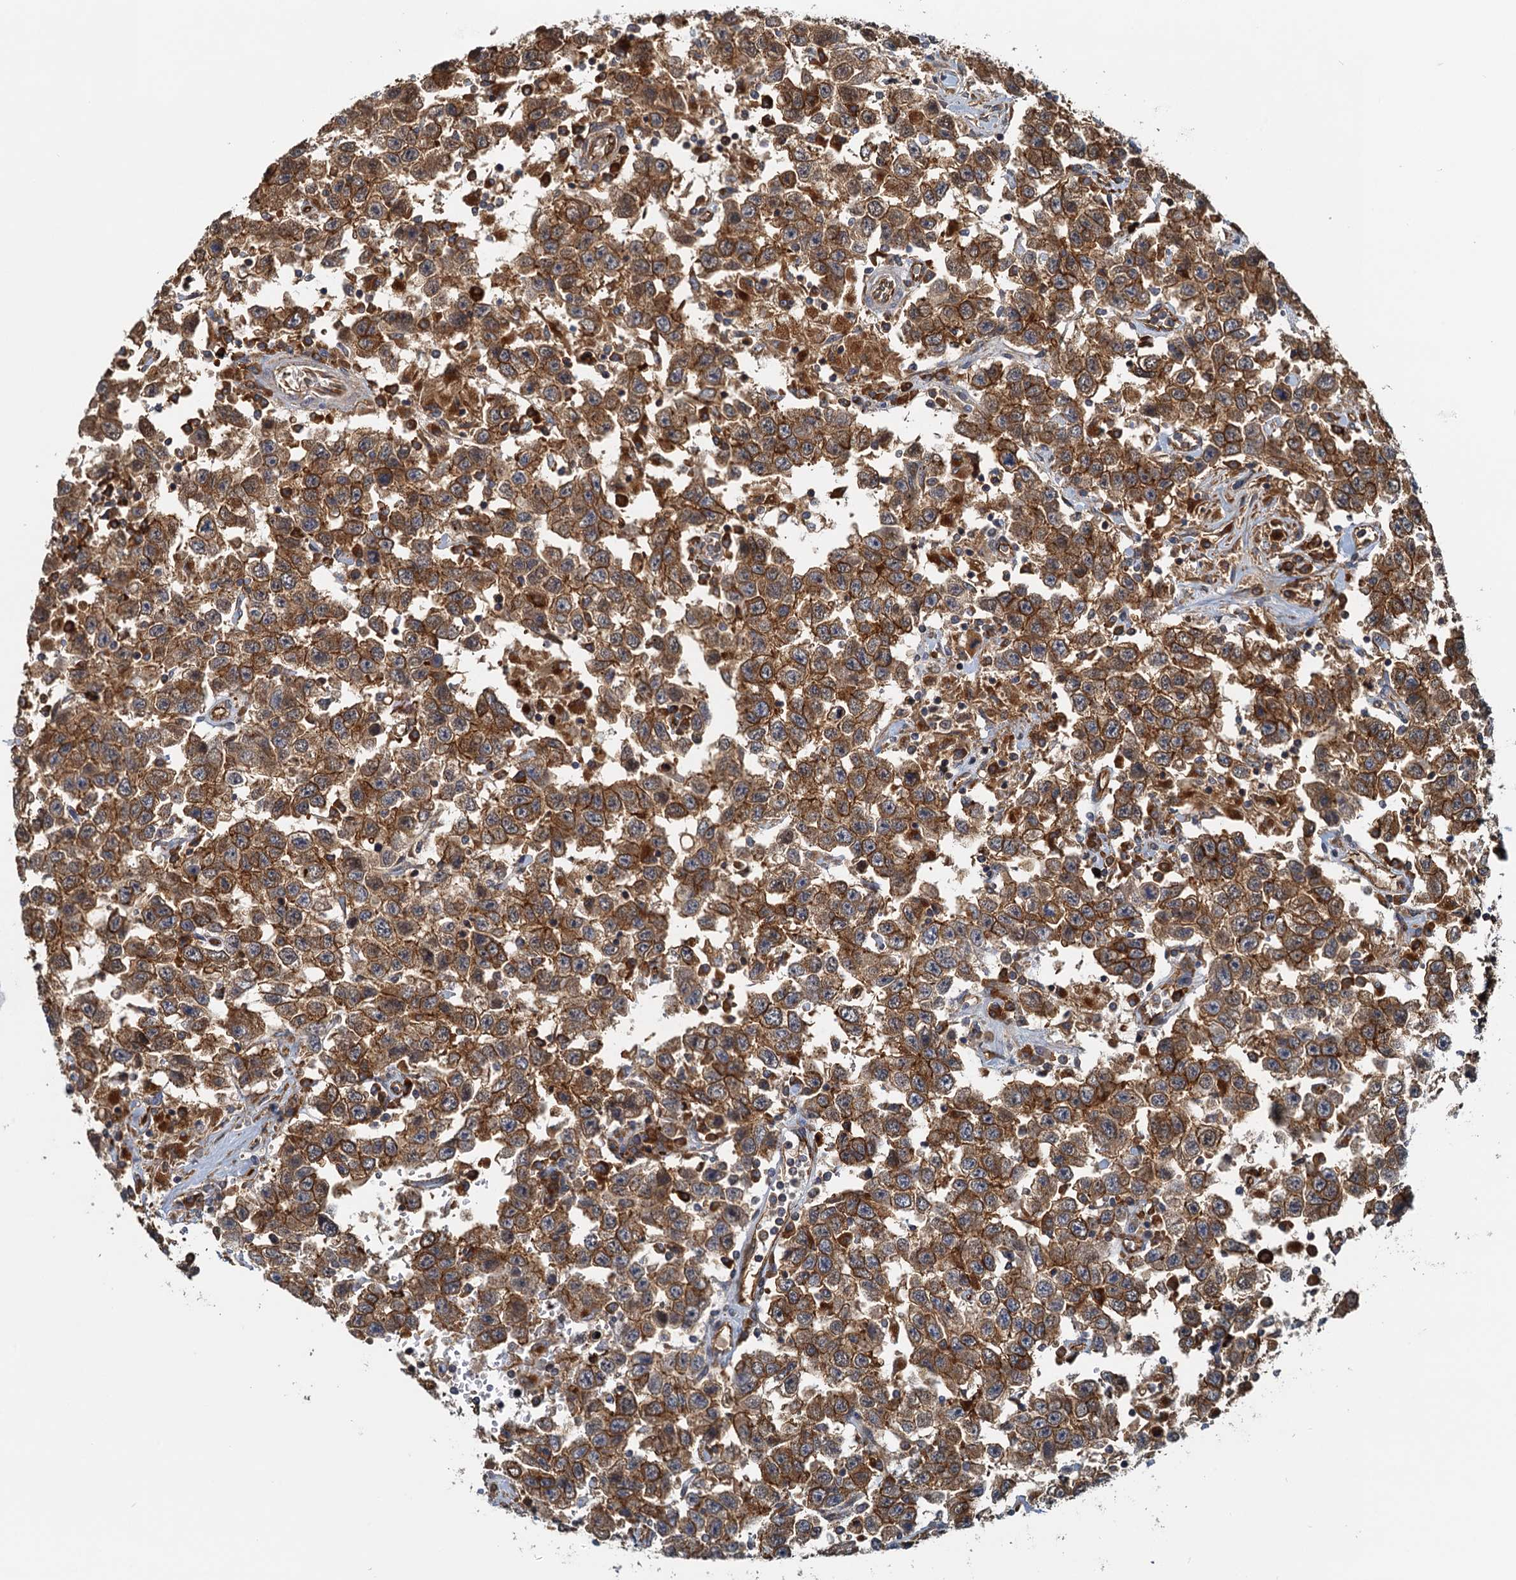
{"staining": {"intensity": "moderate", "quantity": ">75%", "location": "cytoplasmic/membranous"}, "tissue": "testis cancer", "cell_type": "Tumor cells", "image_type": "cancer", "snomed": [{"axis": "morphology", "description": "Seminoma, NOS"}, {"axis": "topography", "description": "Testis"}], "caption": "There is medium levels of moderate cytoplasmic/membranous positivity in tumor cells of testis cancer, as demonstrated by immunohistochemical staining (brown color).", "gene": "NIPAL3", "patient": {"sex": "male", "age": 41}}